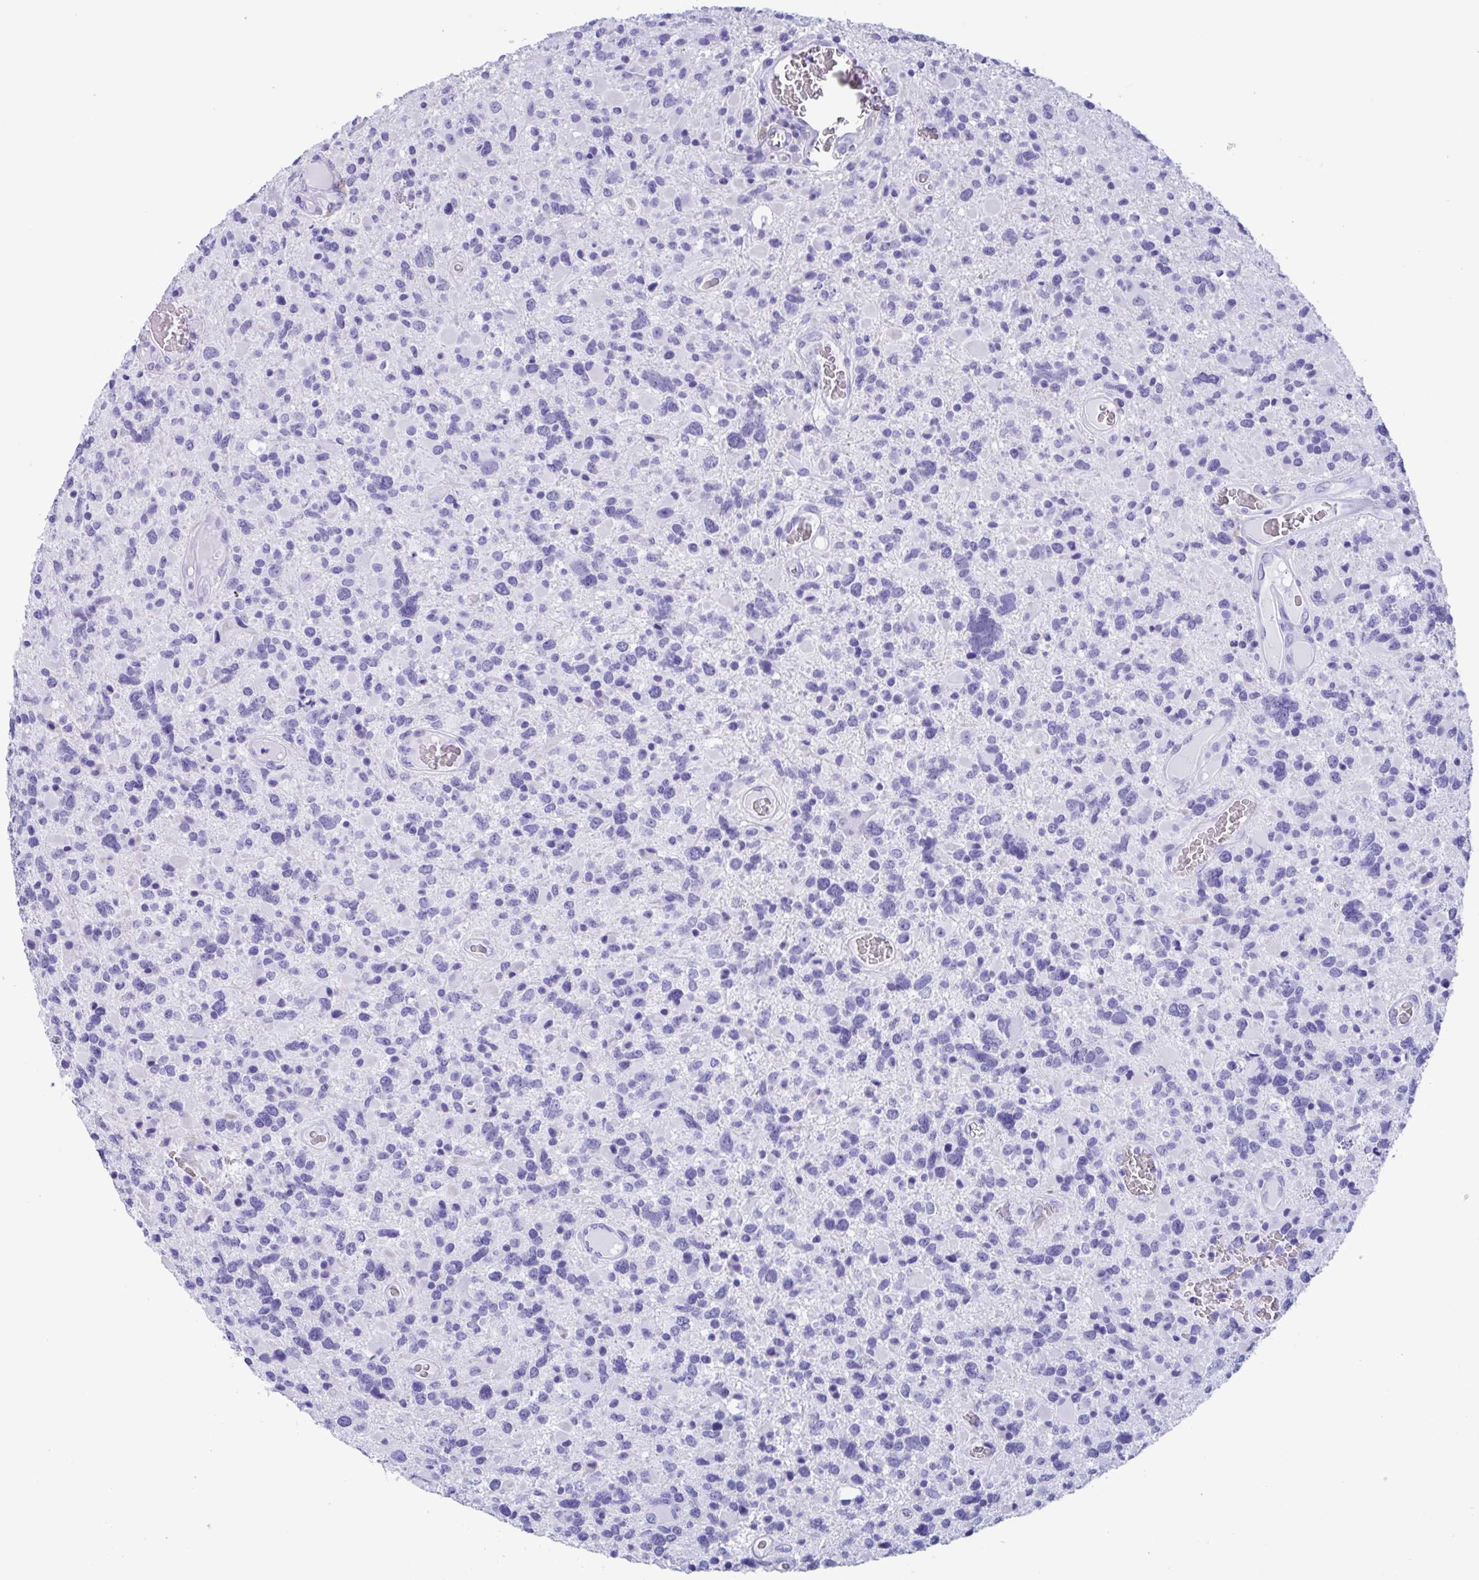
{"staining": {"intensity": "negative", "quantity": "none", "location": "none"}, "tissue": "glioma", "cell_type": "Tumor cells", "image_type": "cancer", "snomed": [{"axis": "morphology", "description": "Glioma, malignant, High grade"}, {"axis": "topography", "description": "Brain"}], "caption": "There is no significant staining in tumor cells of malignant high-grade glioma. (IHC, brightfield microscopy, high magnification).", "gene": "ZNF850", "patient": {"sex": "female", "age": 40}}